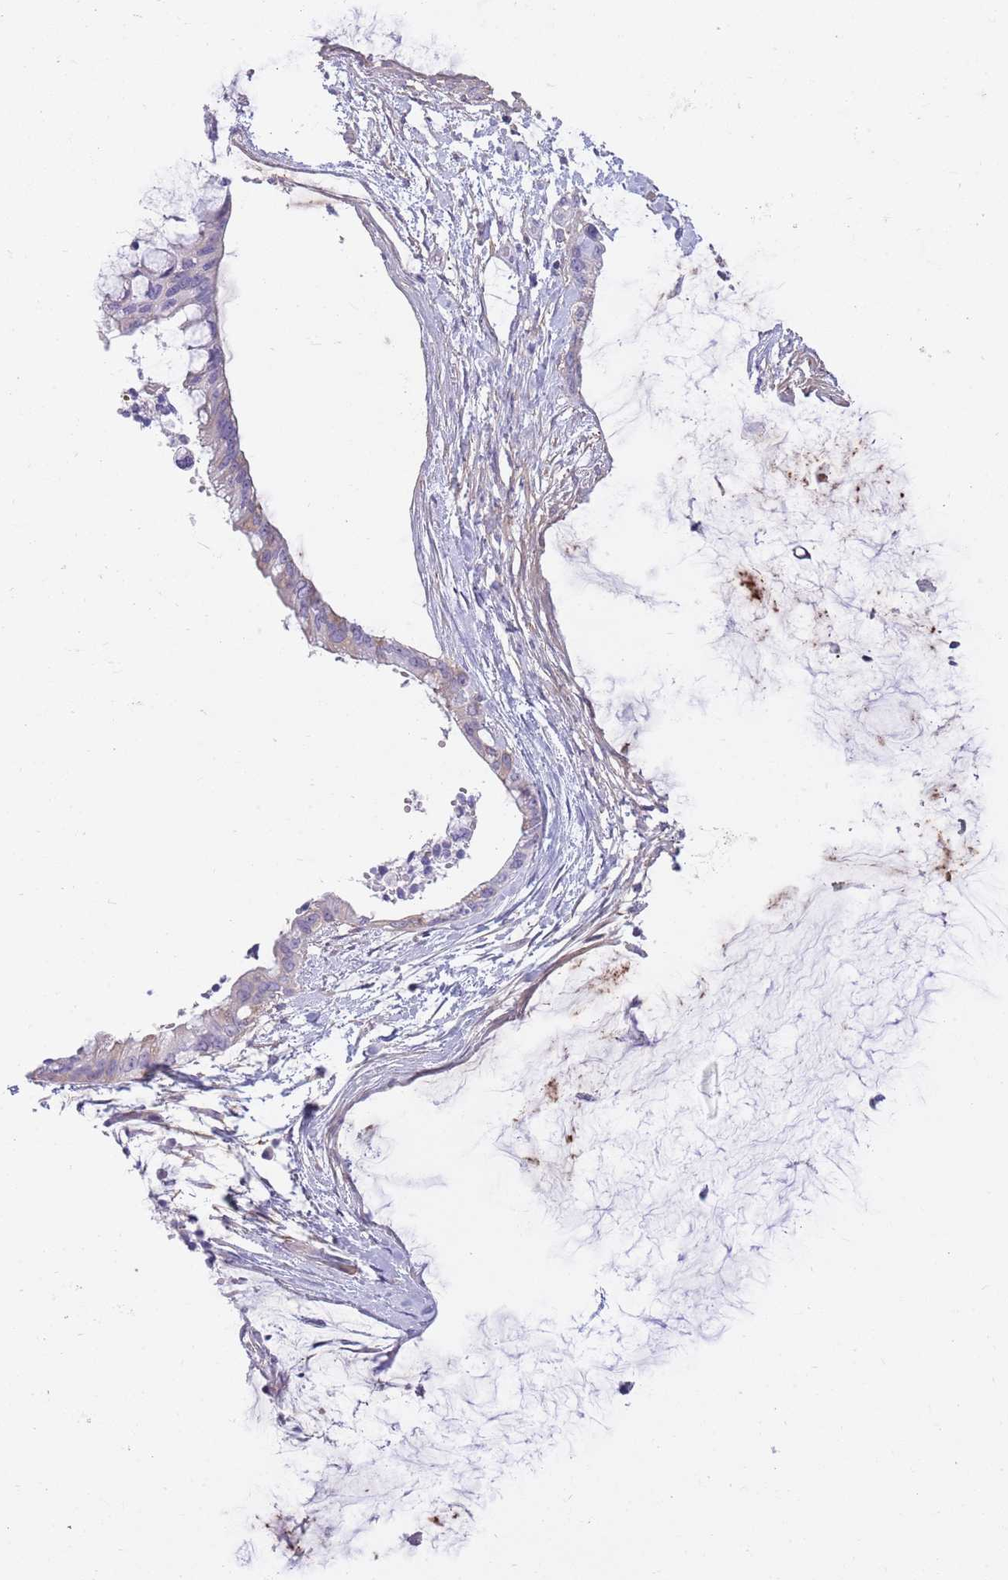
{"staining": {"intensity": "negative", "quantity": "none", "location": "none"}, "tissue": "ovarian cancer", "cell_type": "Tumor cells", "image_type": "cancer", "snomed": [{"axis": "morphology", "description": "Cystadenocarcinoma, mucinous, NOS"}, {"axis": "topography", "description": "Ovary"}], "caption": "IHC of ovarian mucinous cystadenocarcinoma displays no expression in tumor cells. (DAB (3,3'-diaminobenzidine) immunohistochemistry visualized using brightfield microscopy, high magnification).", "gene": "LEPROTL1", "patient": {"sex": "female", "age": 39}}